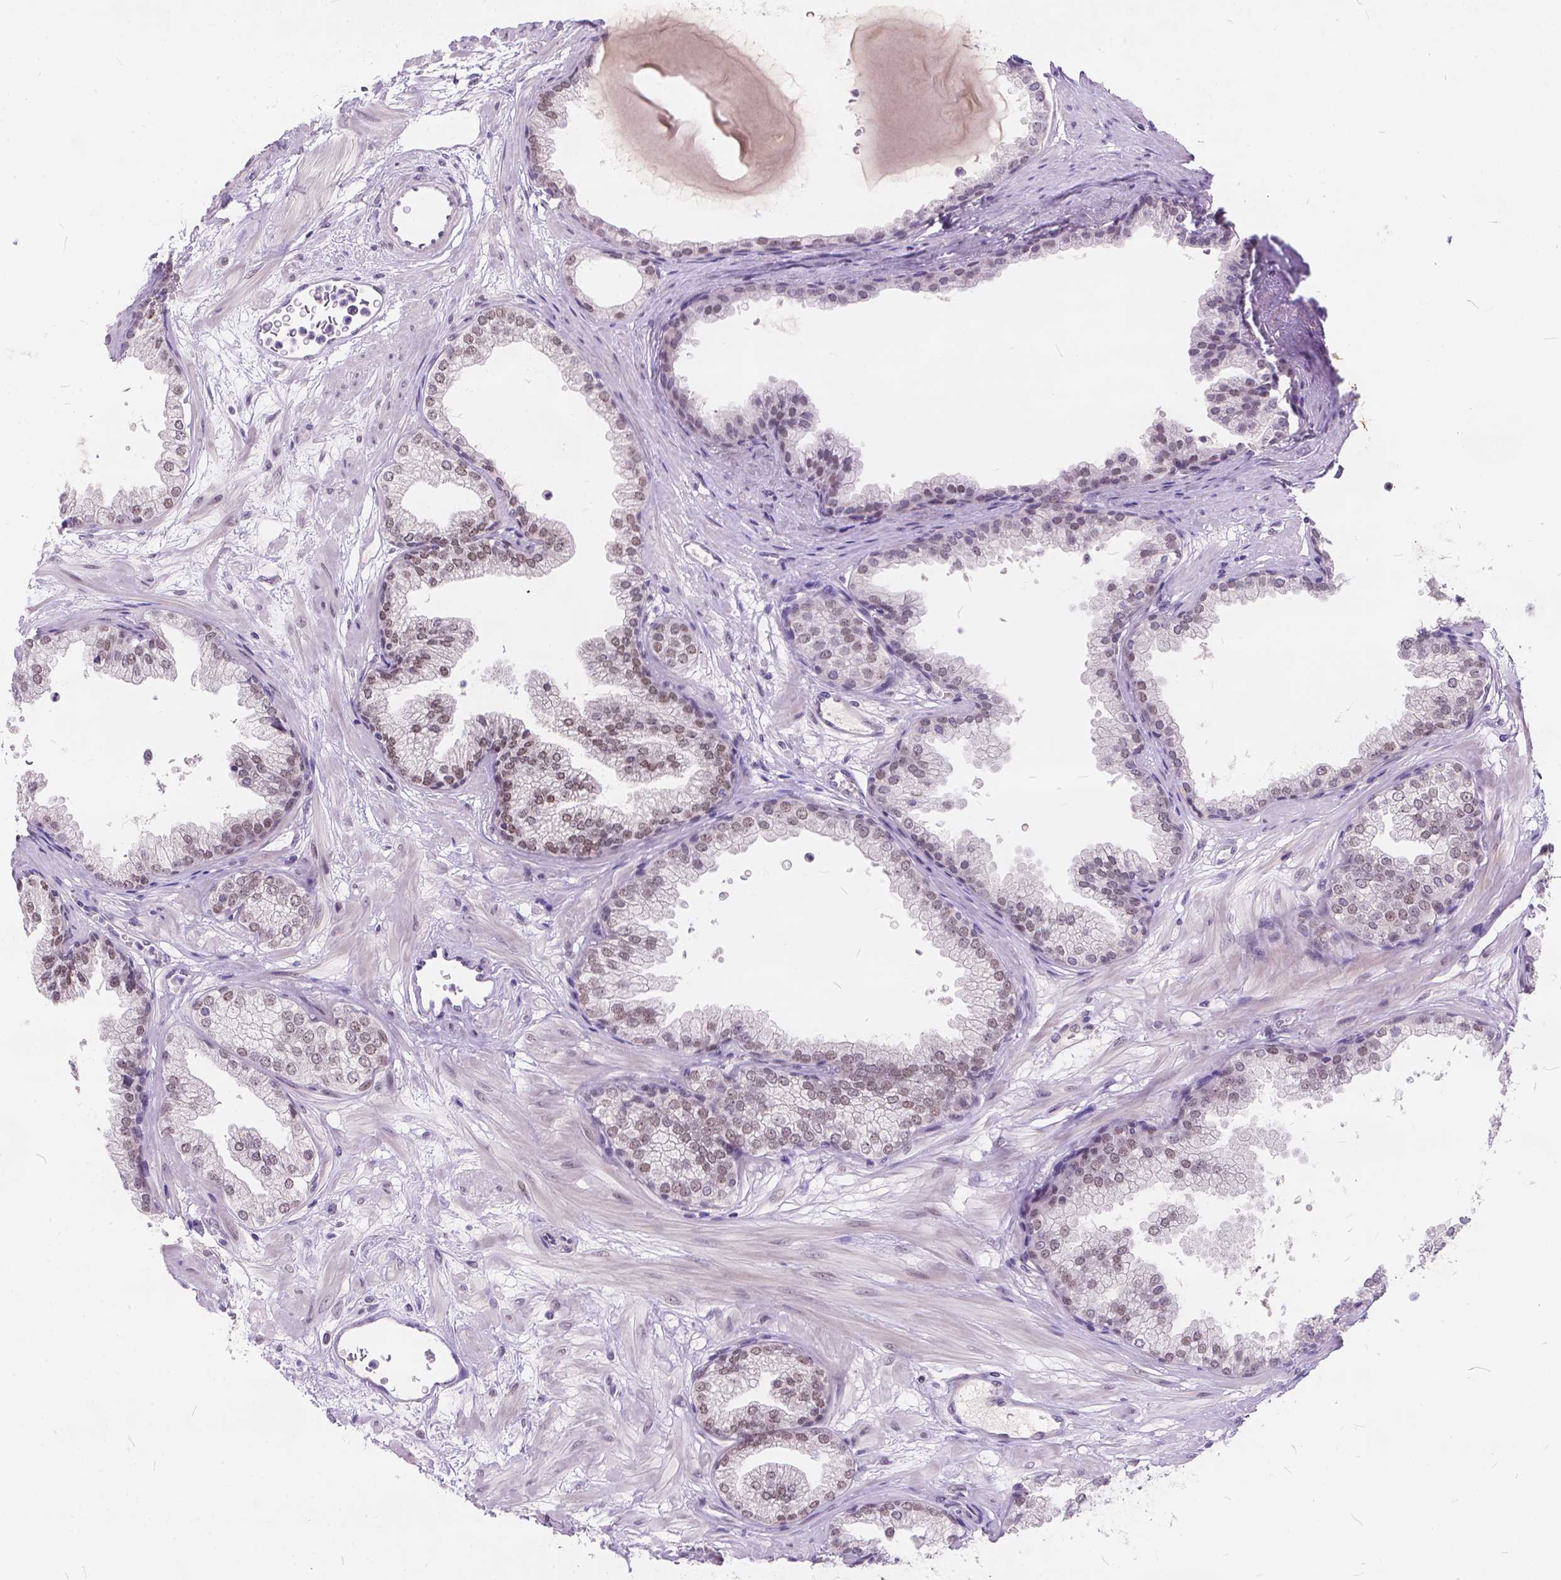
{"staining": {"intensity": "weak", "quantity": ">75%", "location": "nuclear"}, "tissue": "prostate", "cell_type": "Glandular cells", "image_type": "normal", "snomed": [{"axis": "morphology", "description": "Normal tissue, NOS"}, {"axis": "topography", "description": "Prostate"}], "caption": "Prostate stained with DAB immunohistochemistry displays low levels of weak nuclear expression in about >75% of glandular cells. (DAB (3,3'-diaminobenzidine) IHC, brown staining for protein, blue staining for nuclei).", "gene": "FAM53A", "patient": {"sex": "male", "age": 37}}